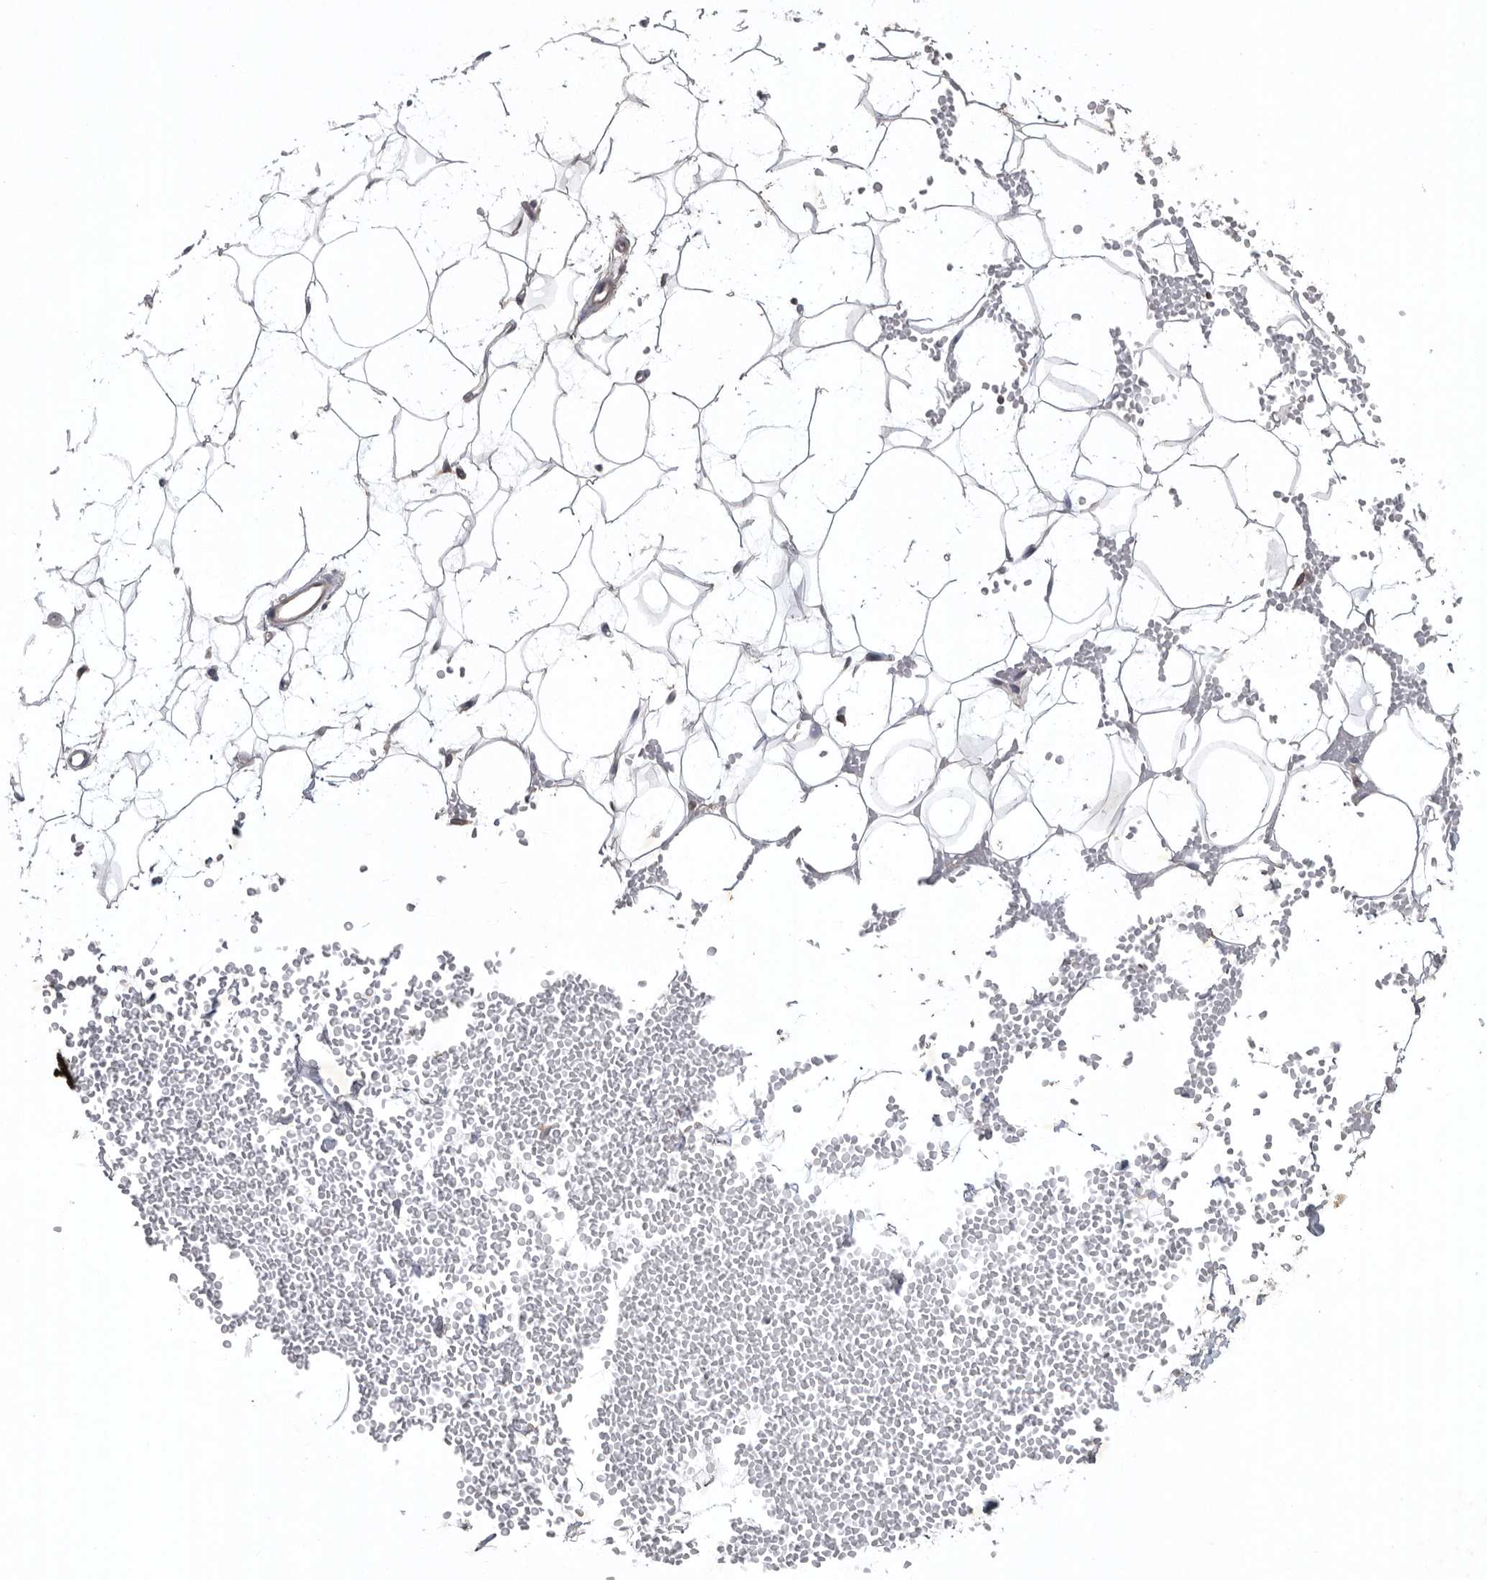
{"staining": {"intensity": "negative", "quantity": "none", "location": "none"}, "tissue": "adipose tissue", "cell_type": "Adipocytes", "image_type": "normal", "snomed": [{"axis": "morphology", "description": "Normal tissue, NOS"}, {"axis": "topography", "description": "Breast"}], "caption": "An image of adipose tissue stained for a protein reveals no brown staining in adipocytes. The staining was performed using DAB (3,3'-diaminobenzidine) to visualize the protein expression in brown, while the nuclei were stained in blue with hematoxylin (Magnification: 20x).", "gene": "C1orf109", "patient": {"sex": "female", "age": 23}}